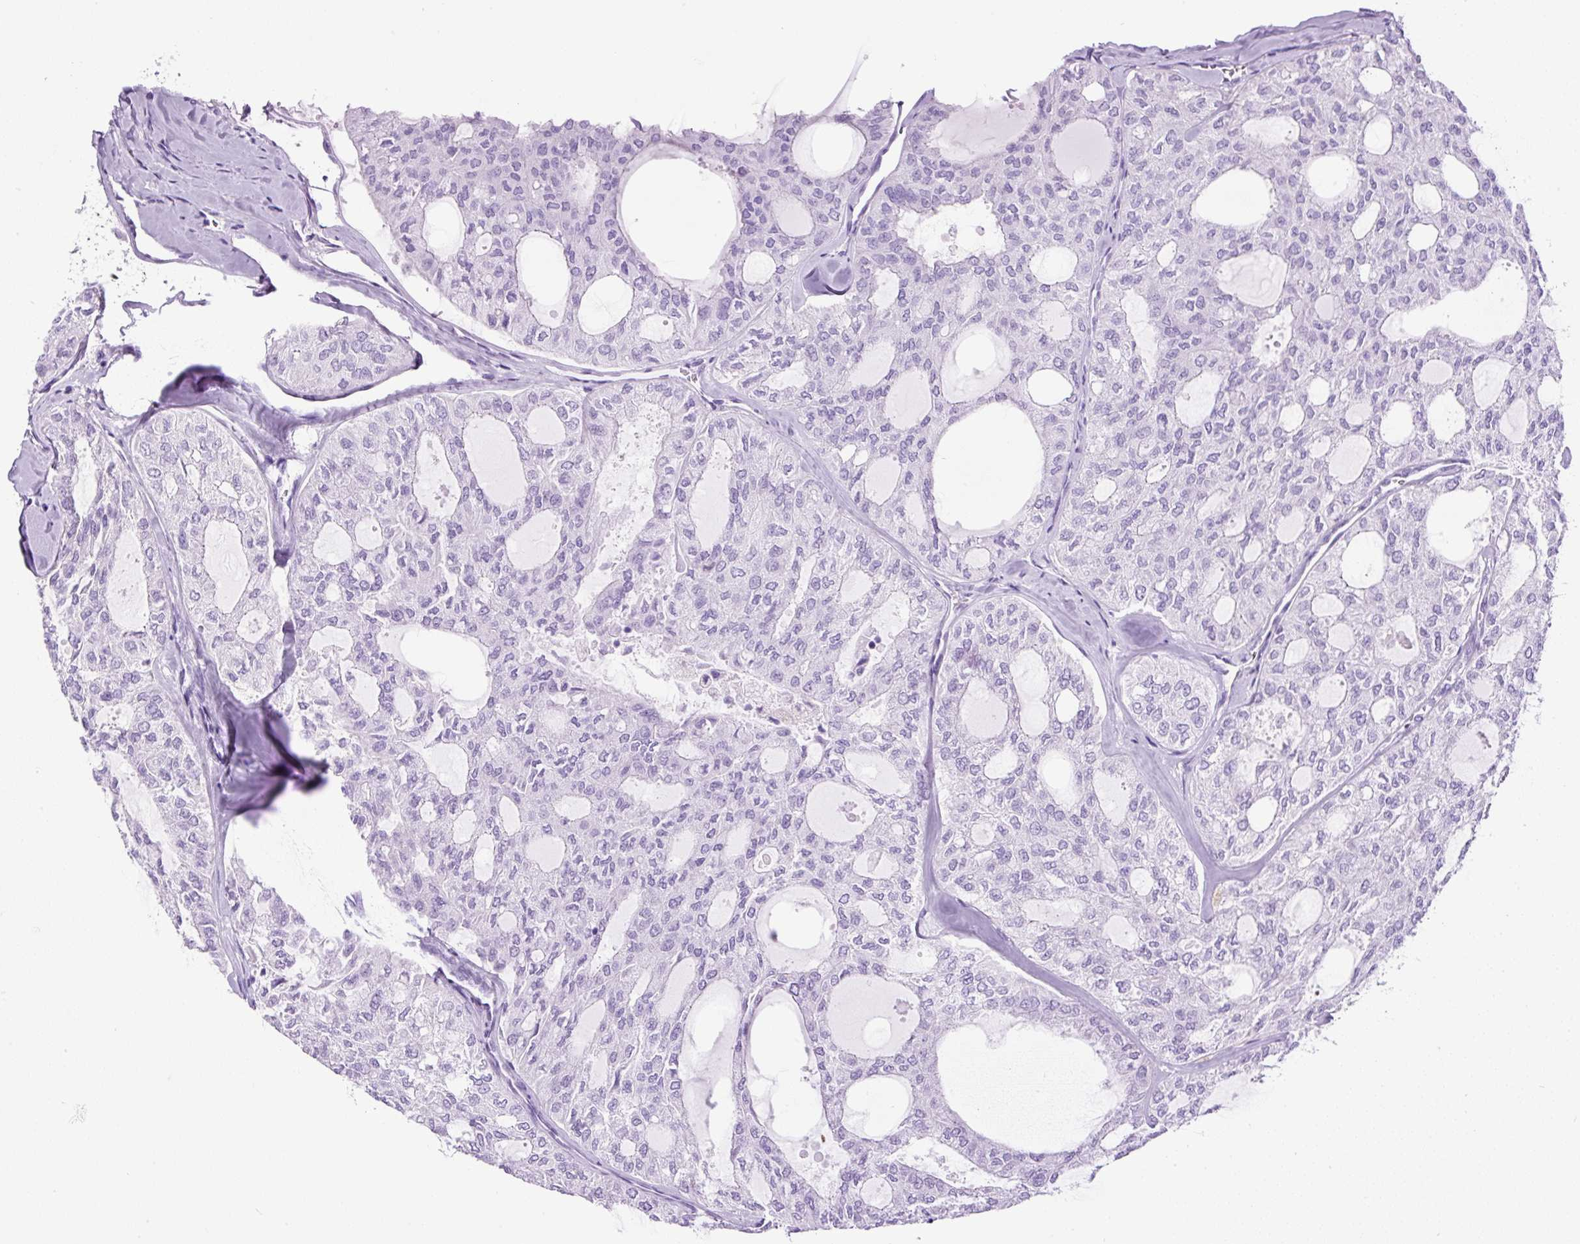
{"staining": {"intensity": "negative", "quantity": "none", "location": "none"}, "tissue": "thyroid cancer", "cell_type": "Tumor cells", "image_type": "cancer", "snomed": [{"axis": "morphology", "description": "Follicular adenoma carcinoma, NOS"}, {"axis": "topography", "description": "Thyroid gland"}], "caption": "High power microscopy histopathology image of an IHC photomicrograph of follicular adenoma carcinoma (thyroid), revealing no significant positivity in tumor cells.", "gene": "PDIA2", "patient": {"sex": "male", "age": 75}}